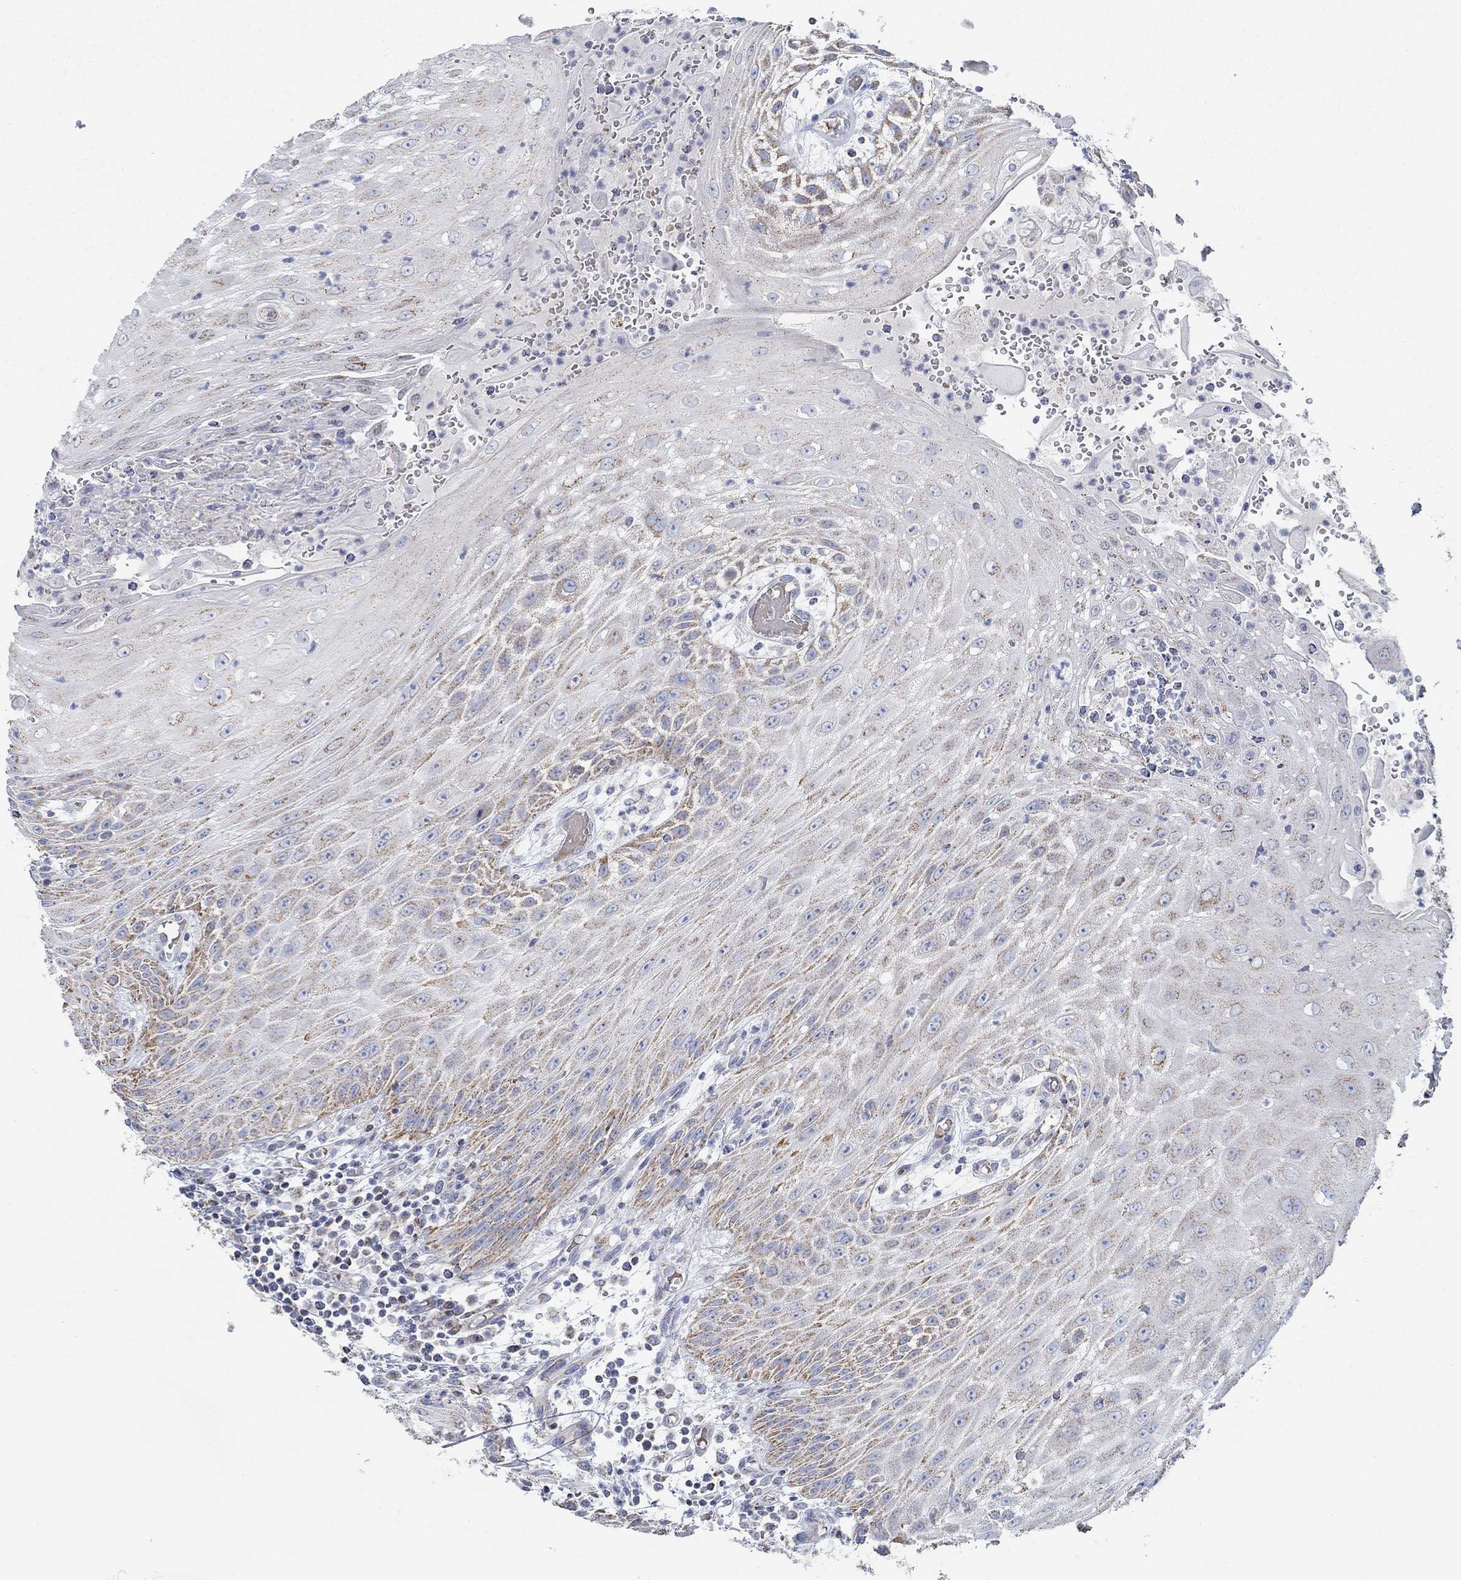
{"staining": {"intensity": "moderate", "quantity": "<25%", "location": "cytoplasmic/membranous"}, "tissue": "head and neck cancer", "cell_type": "Tumor cells", "image_type": "cancer", "snomed": [{"axis": "morphology", "description": "Squamous cell carcinoma, NOS"}, {"axis": "topography", "description": "Oral tissue"}, {"axis": "topography", "description": "Head-Neck"}], "caption": "IHC micrograph of human head and neck squamous cell carcinoma stained for a protein (brown), which exhibits low levels of moderate cytoplasmic/membranous expression in about <25% of tumor cells.", "gene": "GLOD5", "patient": {"sex": "male", "age": 58}}